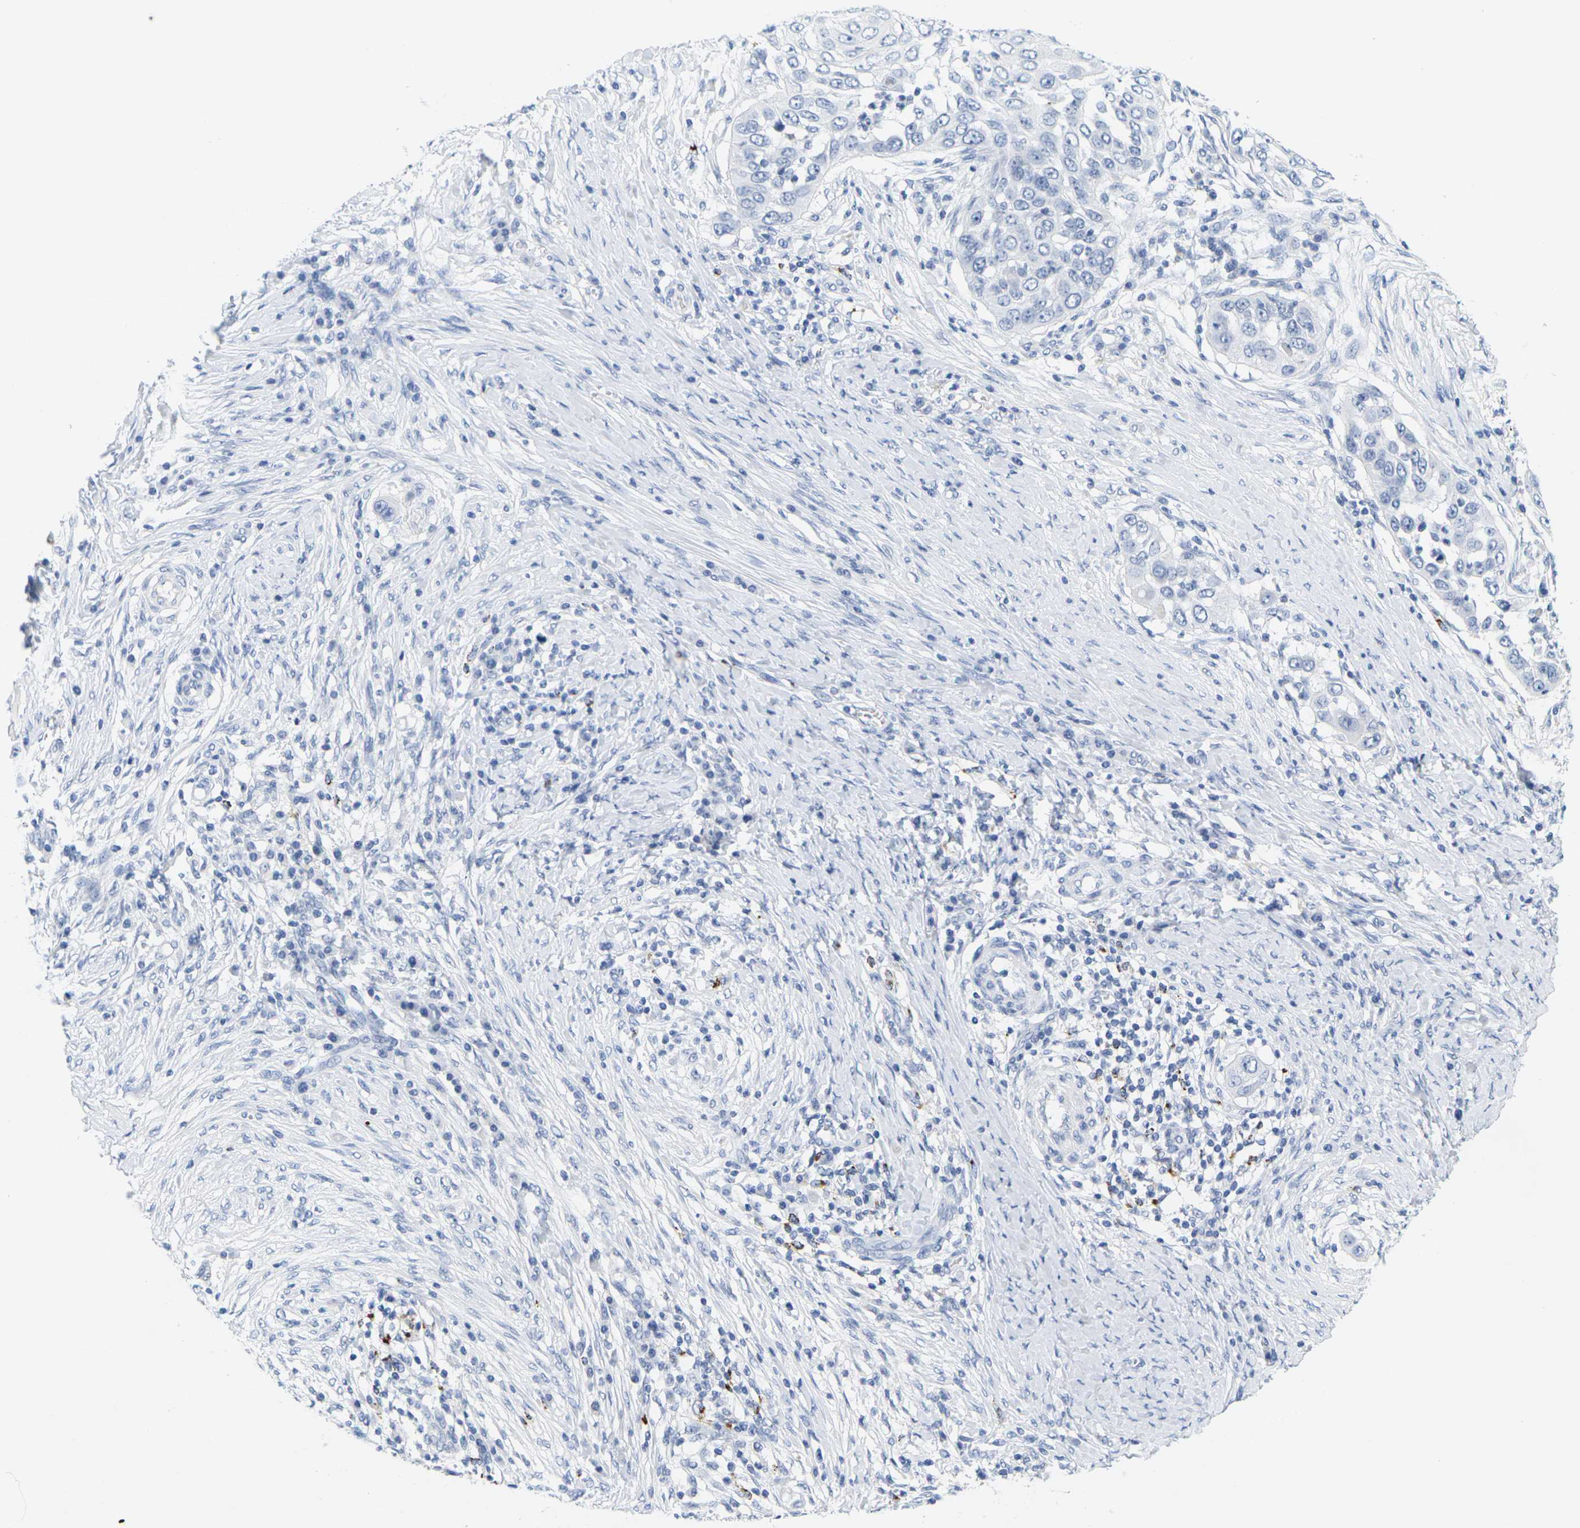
{"staining": {"intensity": "negative", "quantity": "none", "location": "none"}, "tissue": "skin cancer", "cell_type": "Tumor cells", "image_type": "cancer", "snomed": [{"axis": "morphology", "description": "Squamous cell carcinoma, NOS"}, {"axis": "topography", "description": "Skin"}], "caption": "High power microscopy micrograph of an immunohistochemistry histopathology image of skin cancer (squamous cell carcinoma), revealing no significant positivity in tumor cells. (DAB immunohistochemistry with hematoxylin counter stain).", "gene": "HLA-DOB", "patient": {"sex": "female", "age": 44}}